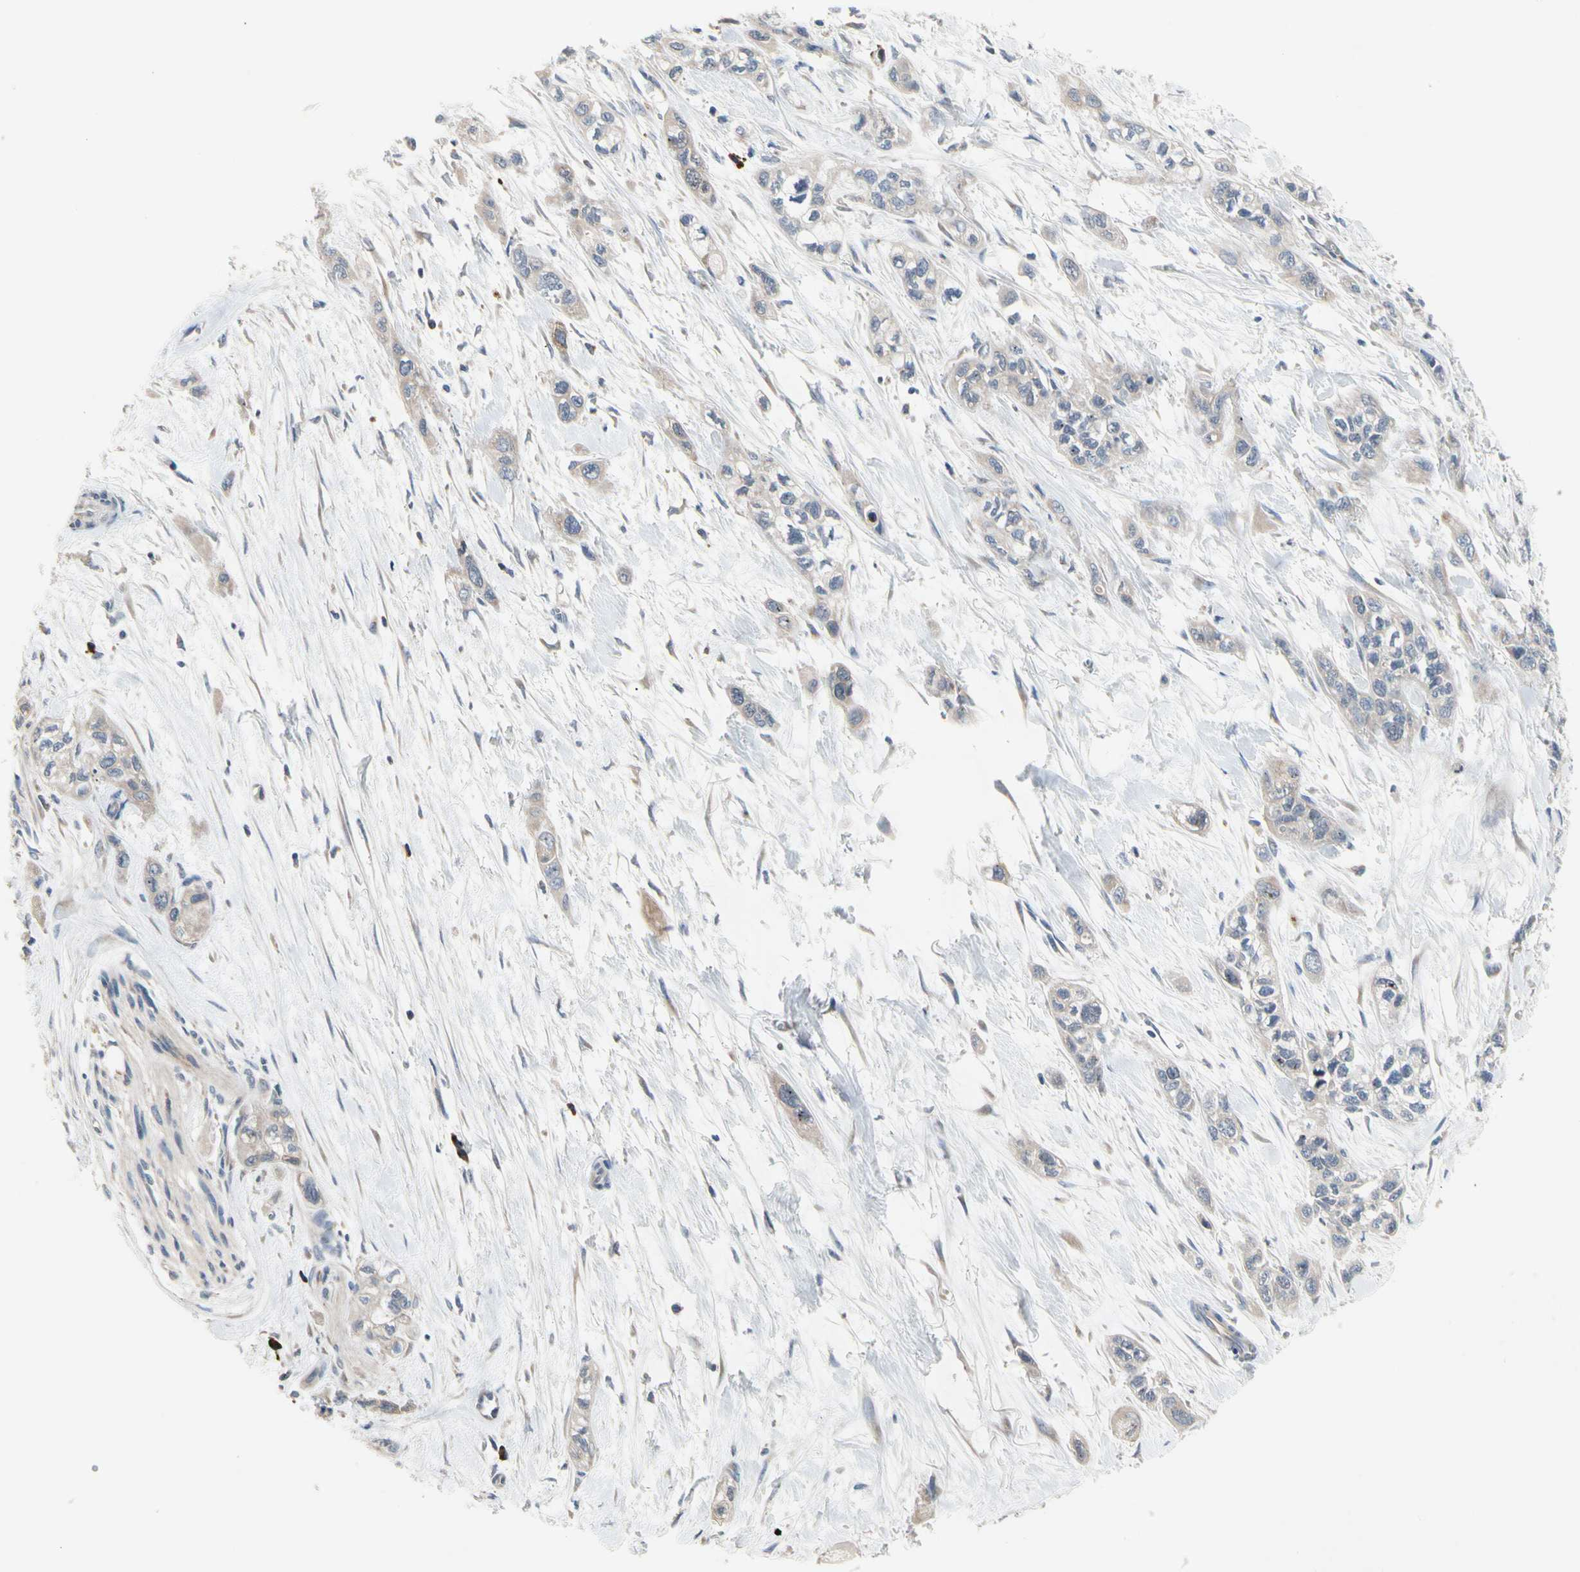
{"staining": {"intensity": "weak", "quantity": "25%-75%", "location": "cytoplasmic/membranous"}, "tissue": "pancreatic cancer", "cell_type": "Tumor cells", "image_type": "cancer", "snomed": [{"axis": "morphology", "description": "Adenocarcinoma, NOS"}, {"axis": "topography", "description": "Pancreas"}], "caption": "Protein expression analysis of adenocarcinoma (pancreatic) reveals weak cytoplasmic/membranous expression in about 25%-75% of tumor cells.", "gene": "MMEL1", "patient": {"sex": "male", "age": 74}}